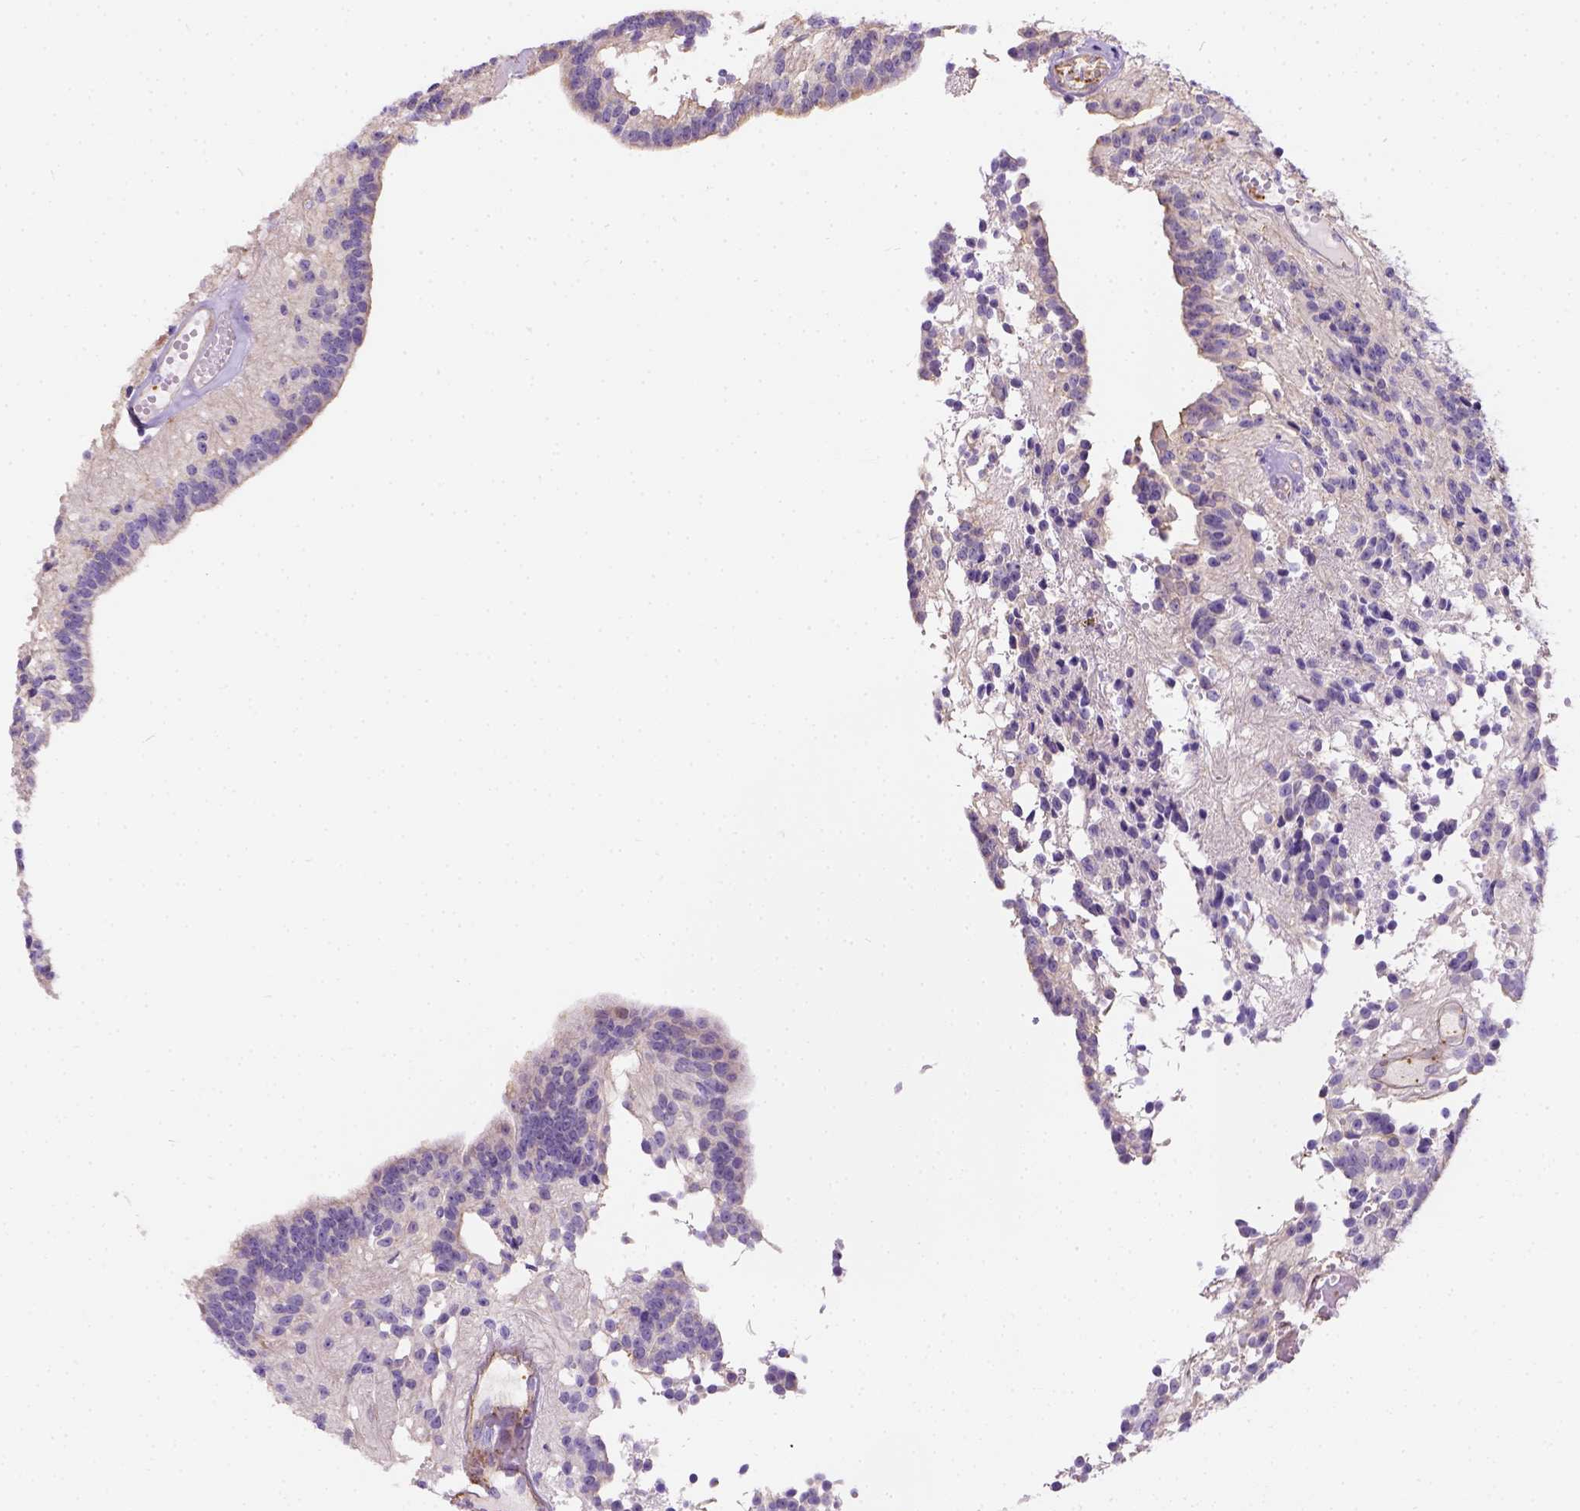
{"staining": {"intensity": "negative", "quantity": "none", "location": "none"}, "tissue": "glioma", "cell_type": "Tumor cells", "image_type": "cancer", "snomed": [{"axis": "morphology", "description": "Glioma, malignant, Low grade"}, {"axis": "topography", "description": "Brain"}], "caption": "Micrograph shows no protein staining in tumor cells of glioma tissue. Nuclei are stained in blue.", "gene": "PHF7", "patient": {"sex": "male", "age": 31}}